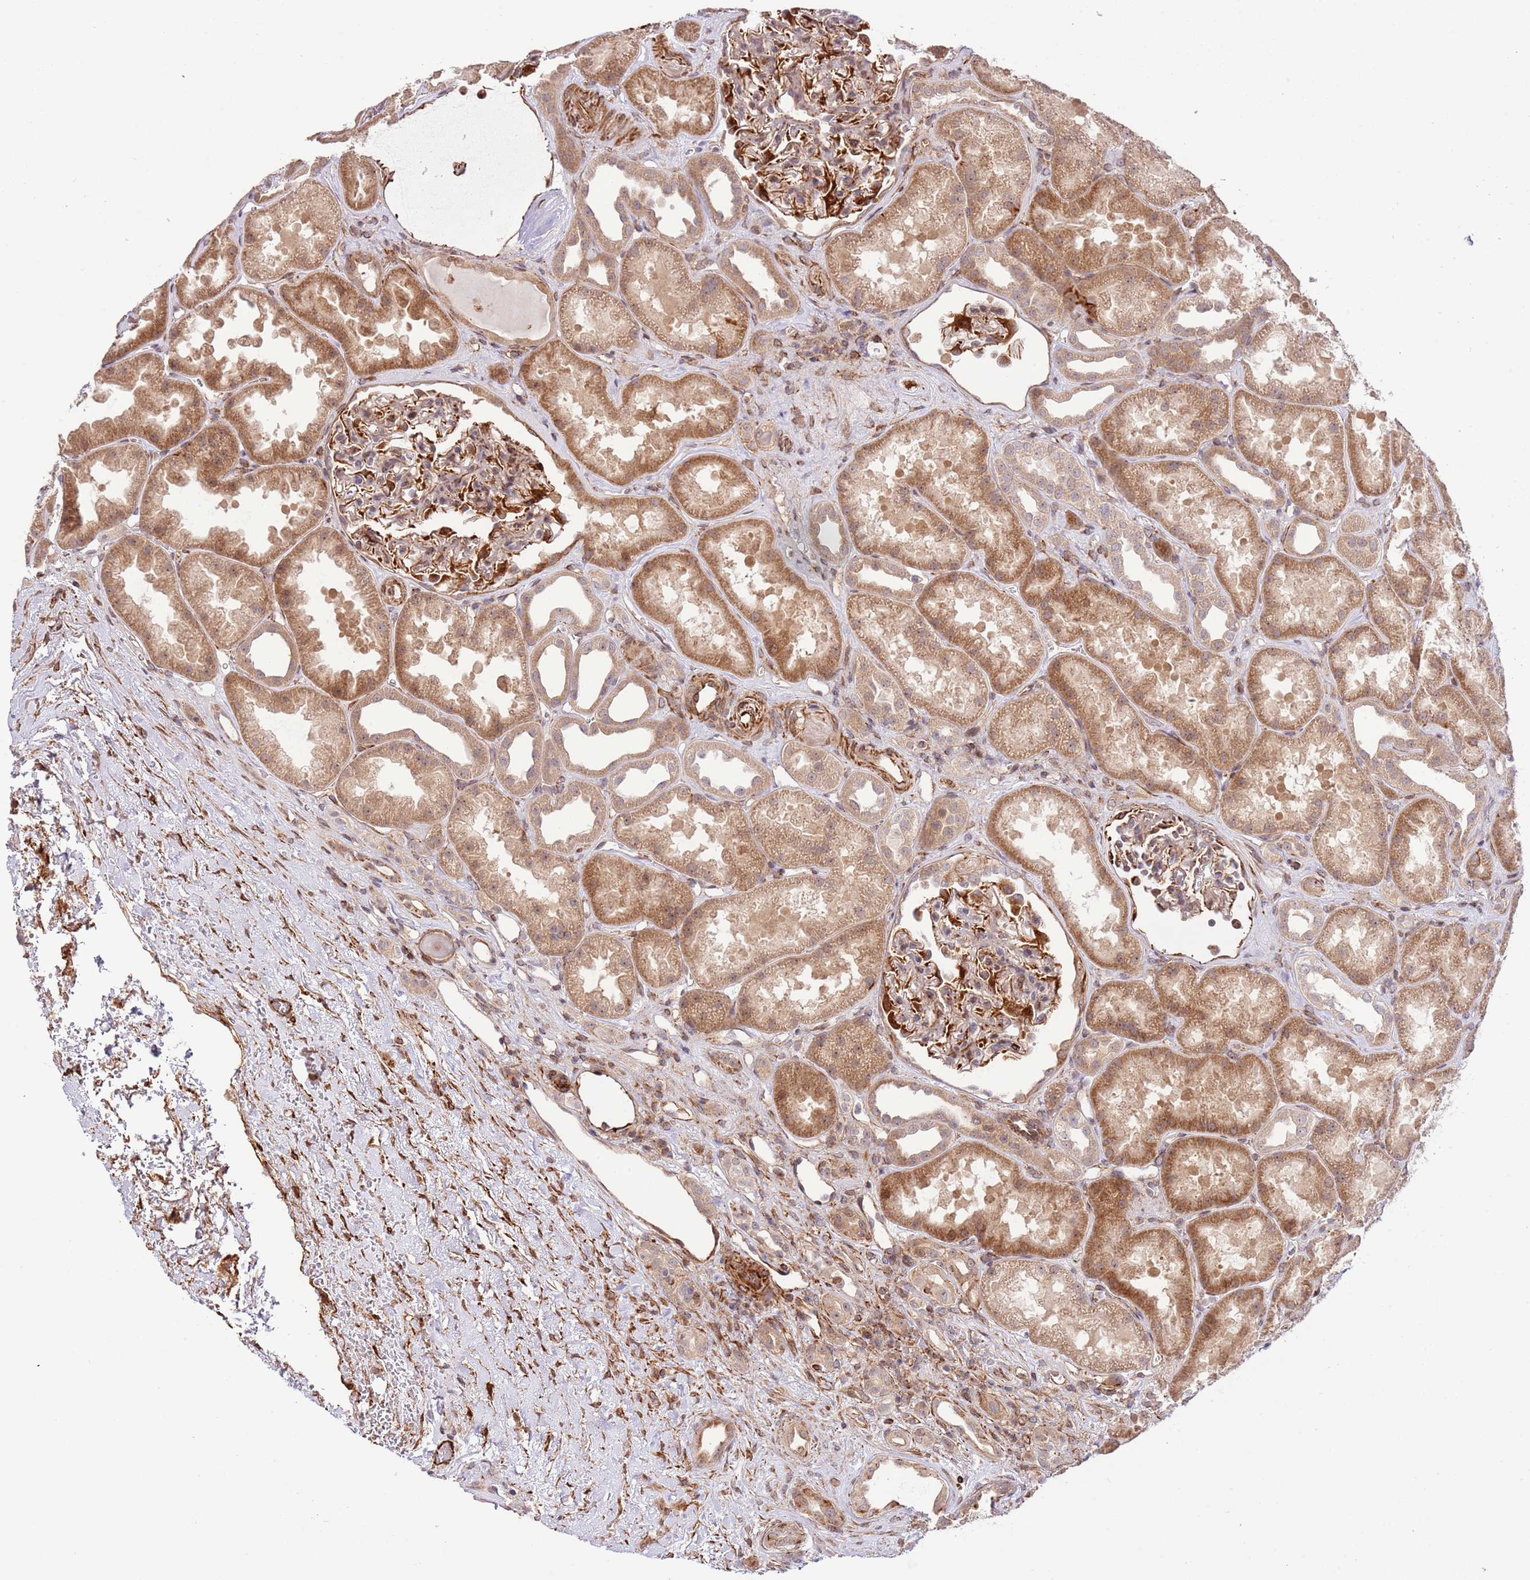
{"staining": {"intensity": "moderate", "quantity": "25%-75%", "location": "cytoplasmic/membranous"}, "tissue": "kidney", "cell_type": "Cells in glomeruli", "image_type": "normal", "snomed": [{"axis": "morphology", "description": "Normal tissue, NOS"}, {"axis": "topography", "description": "Kidney"}], "caption": "Kidney was stained to show a protein in brown. There is medium levels of moderate cytoplasmic/membranous staining in approximately 25%-75% of cells in glomeruli. Nuclei are stained in blue.", "gene": "NEK3", "patient": {"sex": "male", "age": 61}}